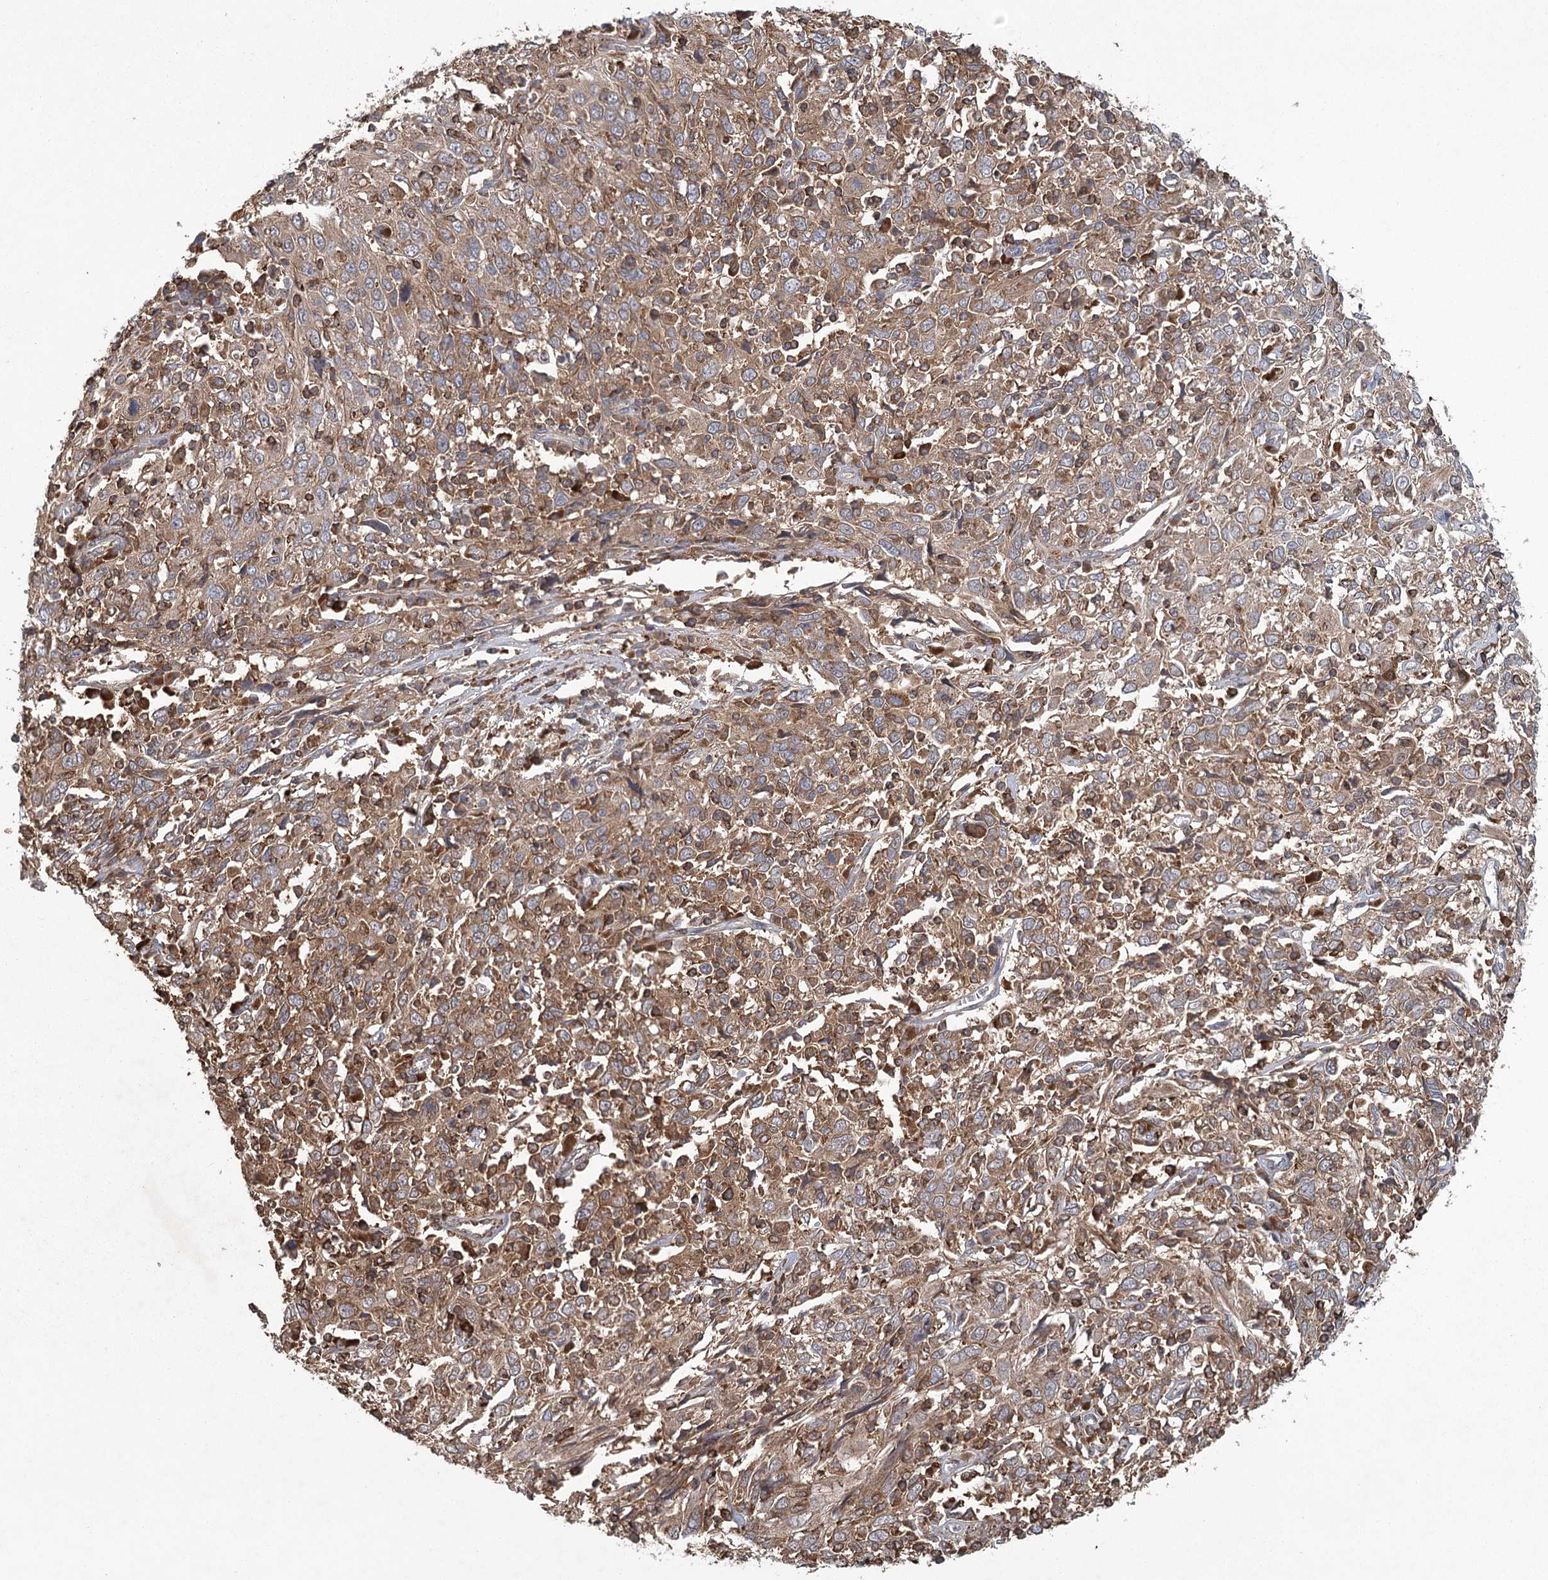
{"staining": {"intensity": "moderate", "quantity": ">75%", "location": "cytoplasmic/membranous"}, "tissue": "cervical cancer", "cell_type": "Tumor cells", "image_type": "cancer", "snomed": [{"axis": "morphology", "description": "Squamous cell carcinoma, NOS"}, {"axis": "topography", "description": "Cervix"}], "caption": "Moderate cytoplasmic/membranous staining for a protein is appreciated in approximately >75% of tumor cells of cervical cancer (squamous cell carcinoma) using immunohistochemistry.", "gene": "PLEKHA7", "patient": {"sex": "female", "age": 46}}